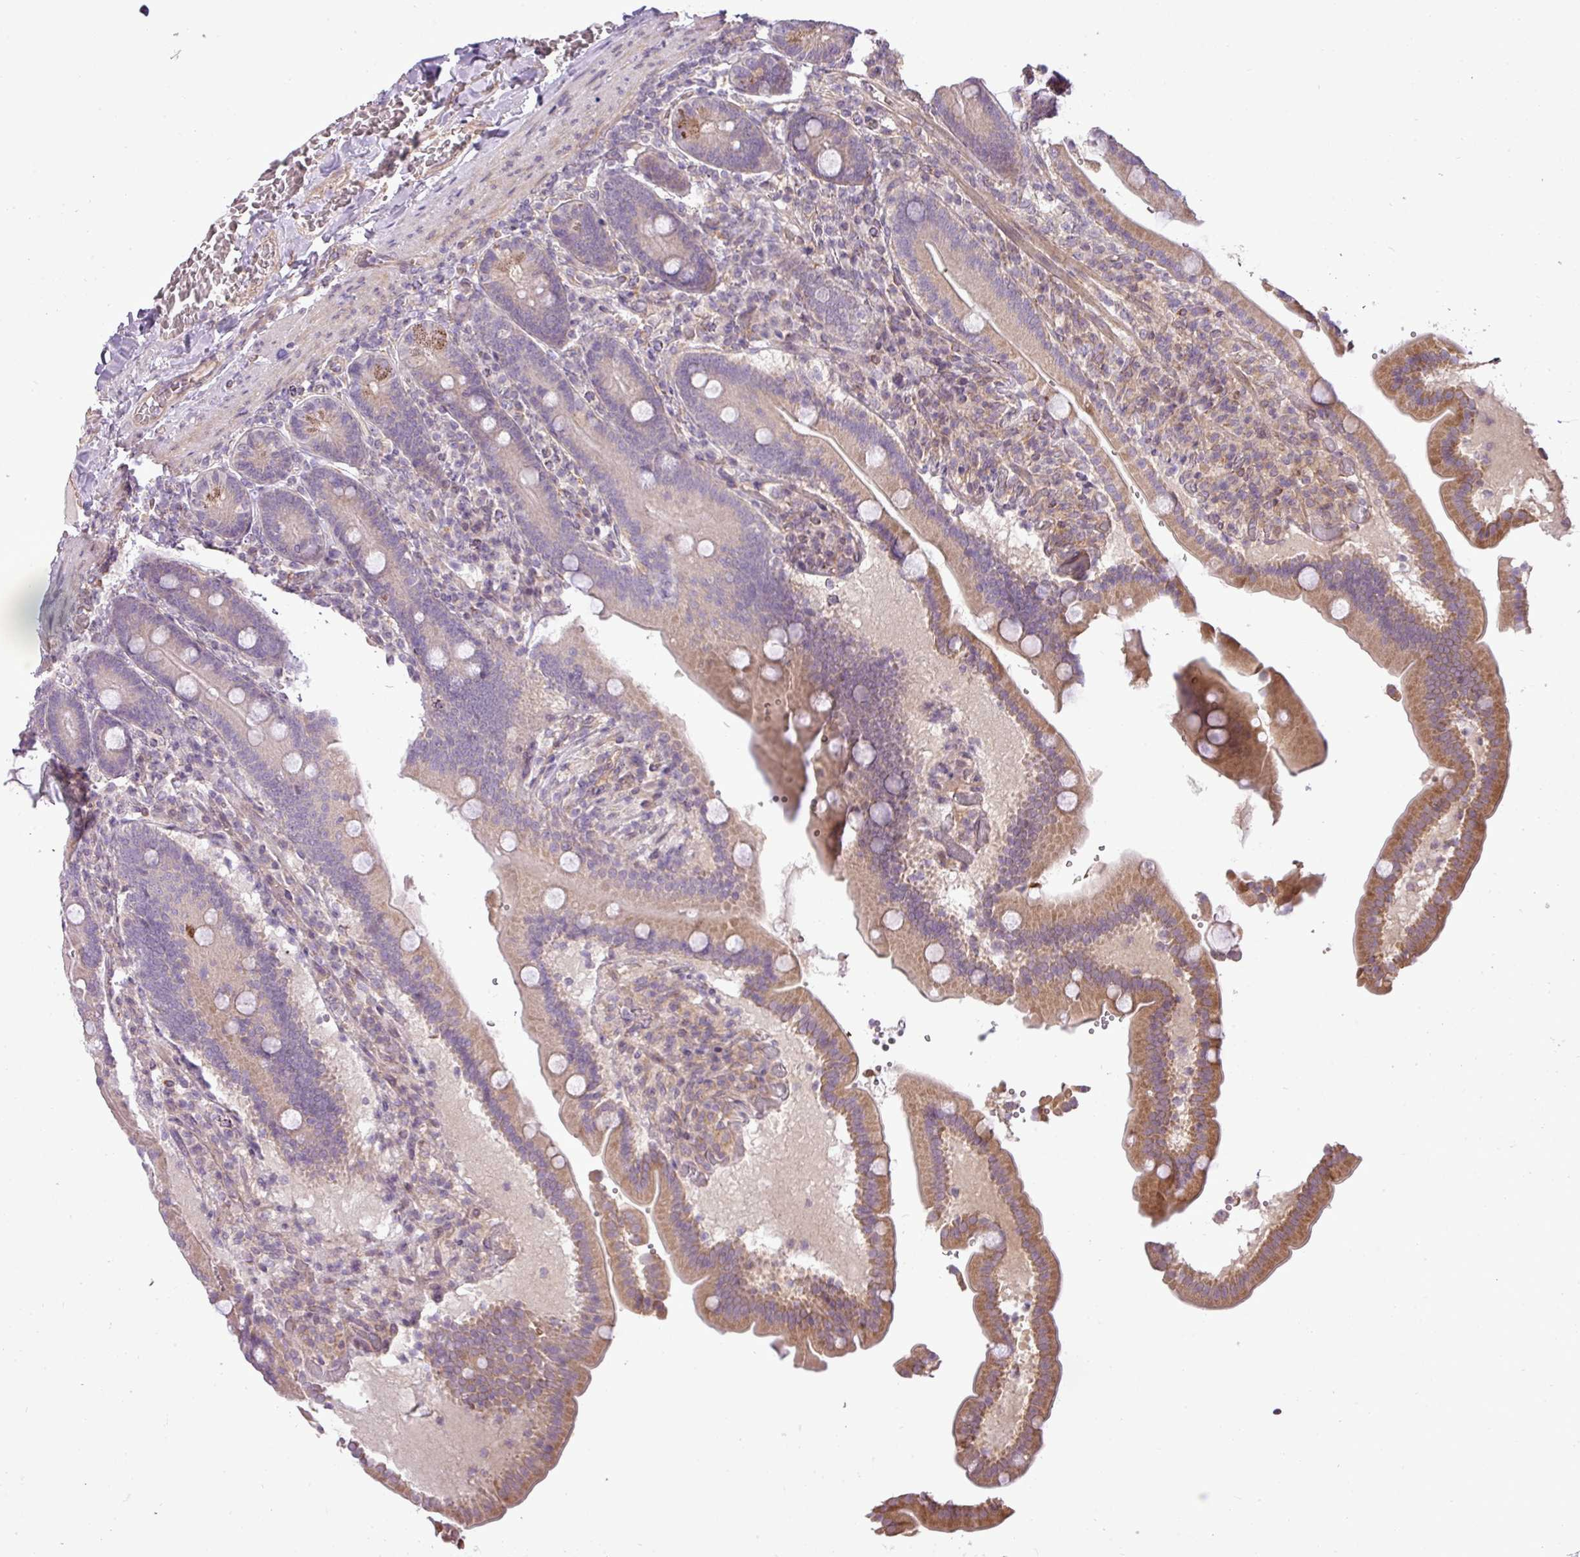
{"staining": {"intensity": "moderate", "quantity": "<25%", "location": "cytoplasmic/membranous"}, "tissue": "duodenum", "cell_type": "Glandular cells", "image_type": "normal", "snomed": [{"axis": "morphology", "description": "Normal tissue, NOS"}, {"axis": "topography", "description": "Duodenum"}], "caption": "Immunohistochemistry (IHC) of benign duodenum shows low levels of moderate cytoplasmic/membranous staining in about <25% of glandular cells.", "gene": "PDRG1", "patient": {"sex": "female", "age": 62}}